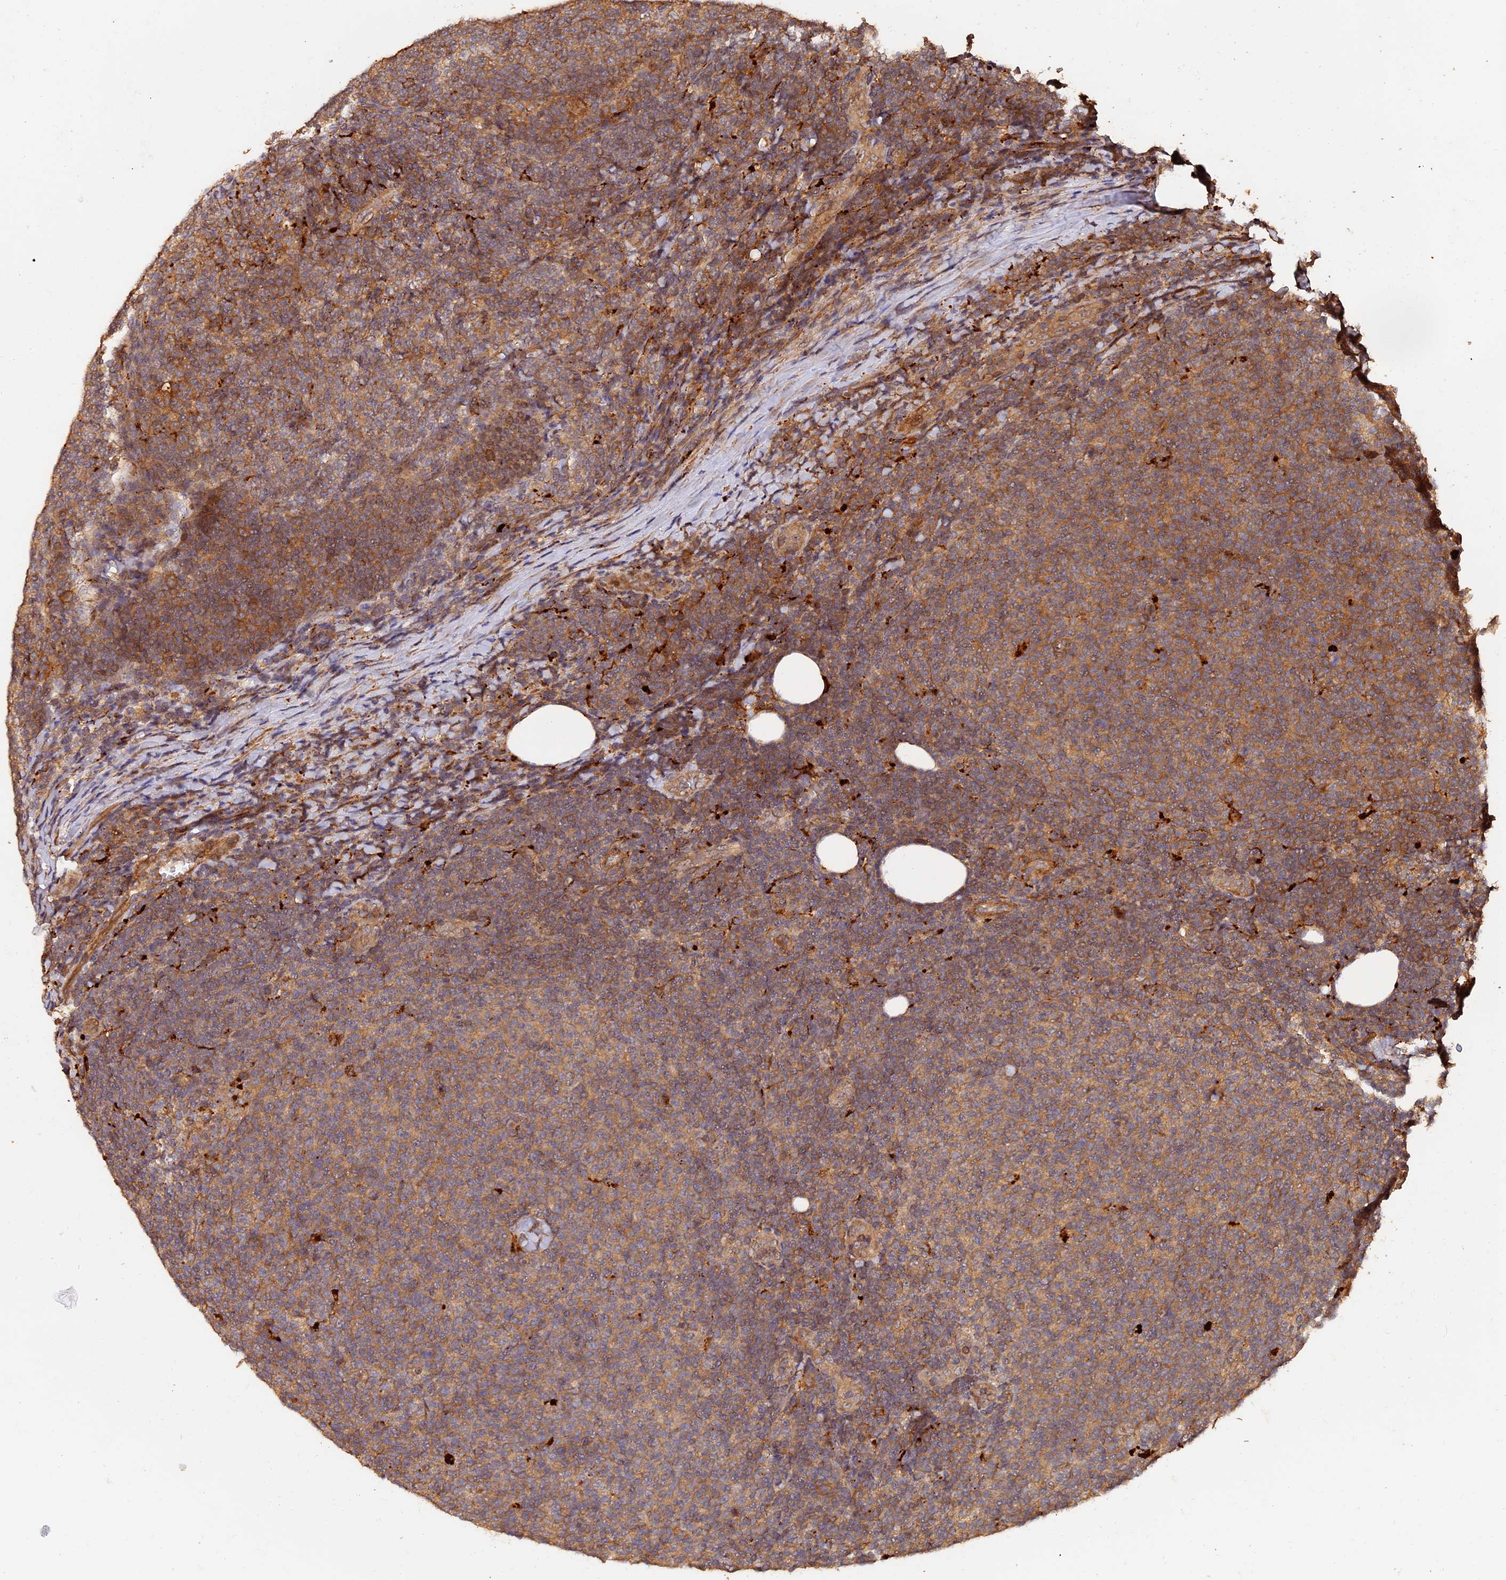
{"staining": {"intensity": "moderate", "quantity": ">75%", "location": "cytoplasmic/membranous"}, "tissue": "lymphoma", "cell_type": "Tumor cells", "image_type": "cancer", "snomed": [{"axis": "morphology", "description": "Malignant lymphoma, non-Hodgkin's type, Low grade"}, {"axis": "topography", "description": "Lymph node"}], "caption": "Lymphoma stained with DAB immunohistochemistry (IHC) shows medium levels of moderate cytoplasmic/membranous staining in approximately >75% of tumor cells.", "gene": "MMP15", "patient": {"sex": "male", "age": 66}}